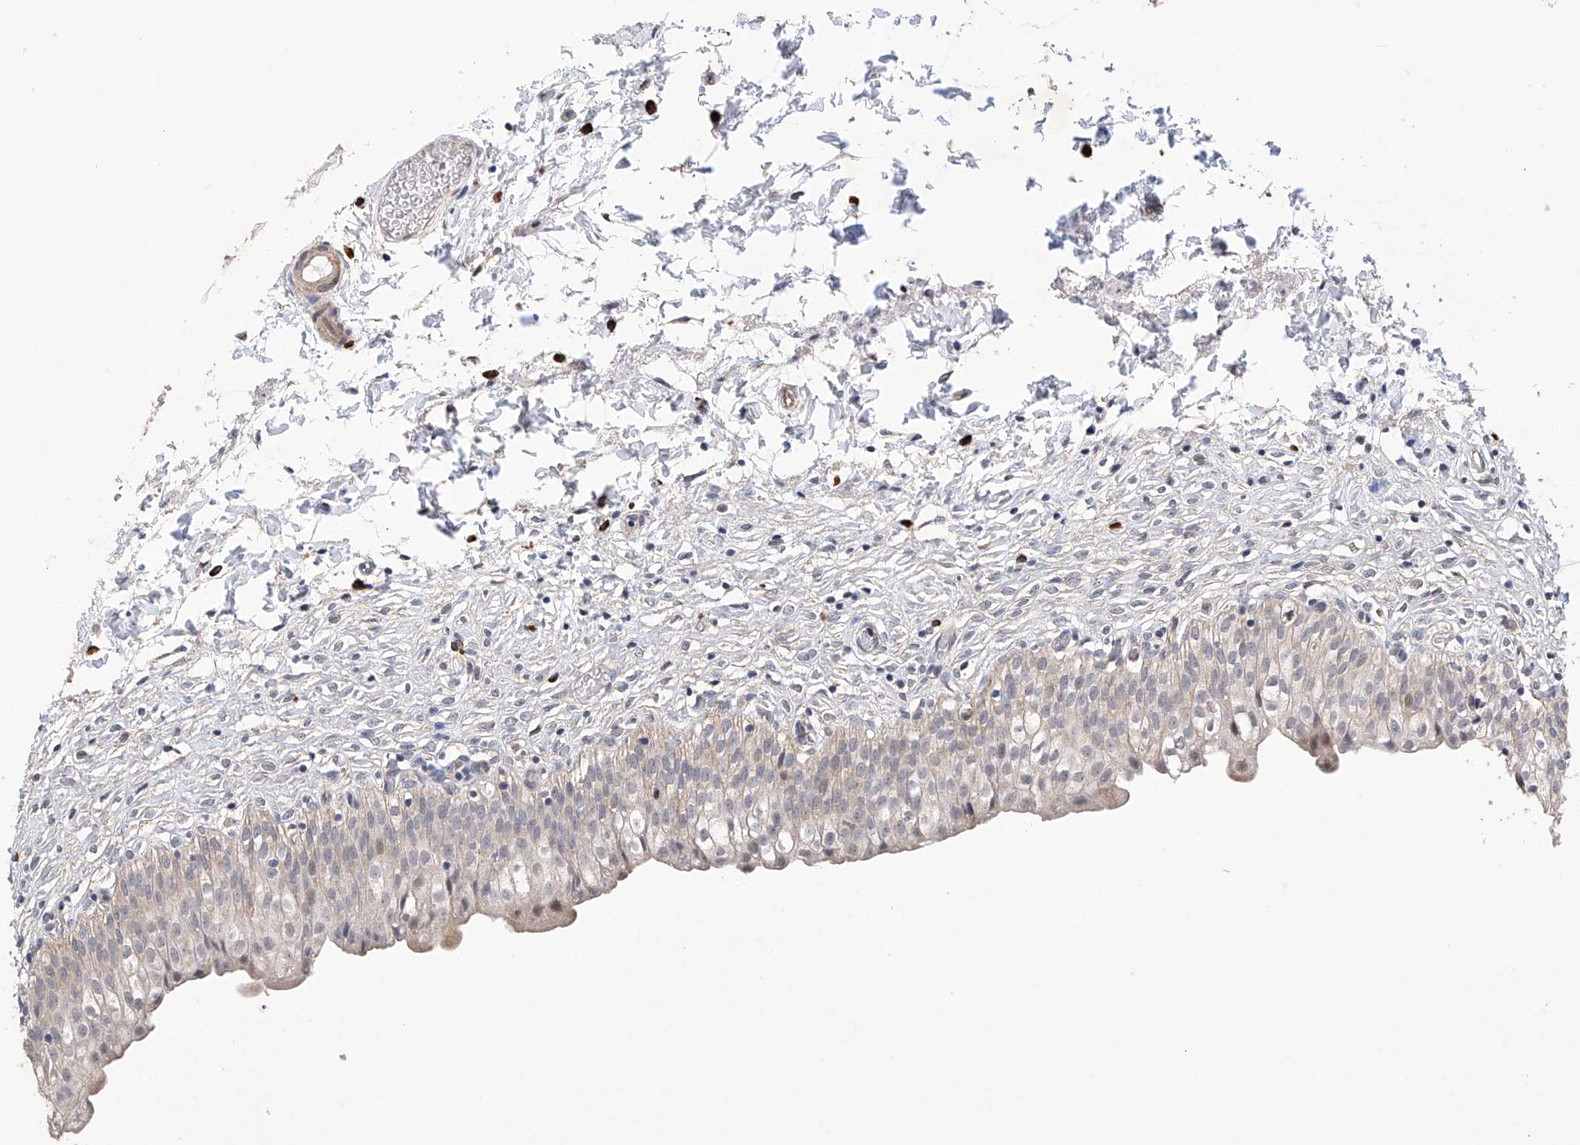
{"staining": {"intensity": "moderate", "quantity": "<25%", "location": "nuclear"}, "tissue": "urinary bladder", "cell_type": "Urothelial cells", "image_type": "normal", "snomed": [{"axis": "morphology", "description": "Normal tissue, NOS"}, {"axis": "topography", "description": "Urinary bladder"}], "caption": "This micrograph exhibits normal urinary bladder stained with immunohistochemistry to label a protein in brown. The nuclear of urothelial cells show moderate positivity for the protein. Nuclei are counter-stained blue.", "gene": "AFG1L", "patient": {"sex": "male", "age": 55}}